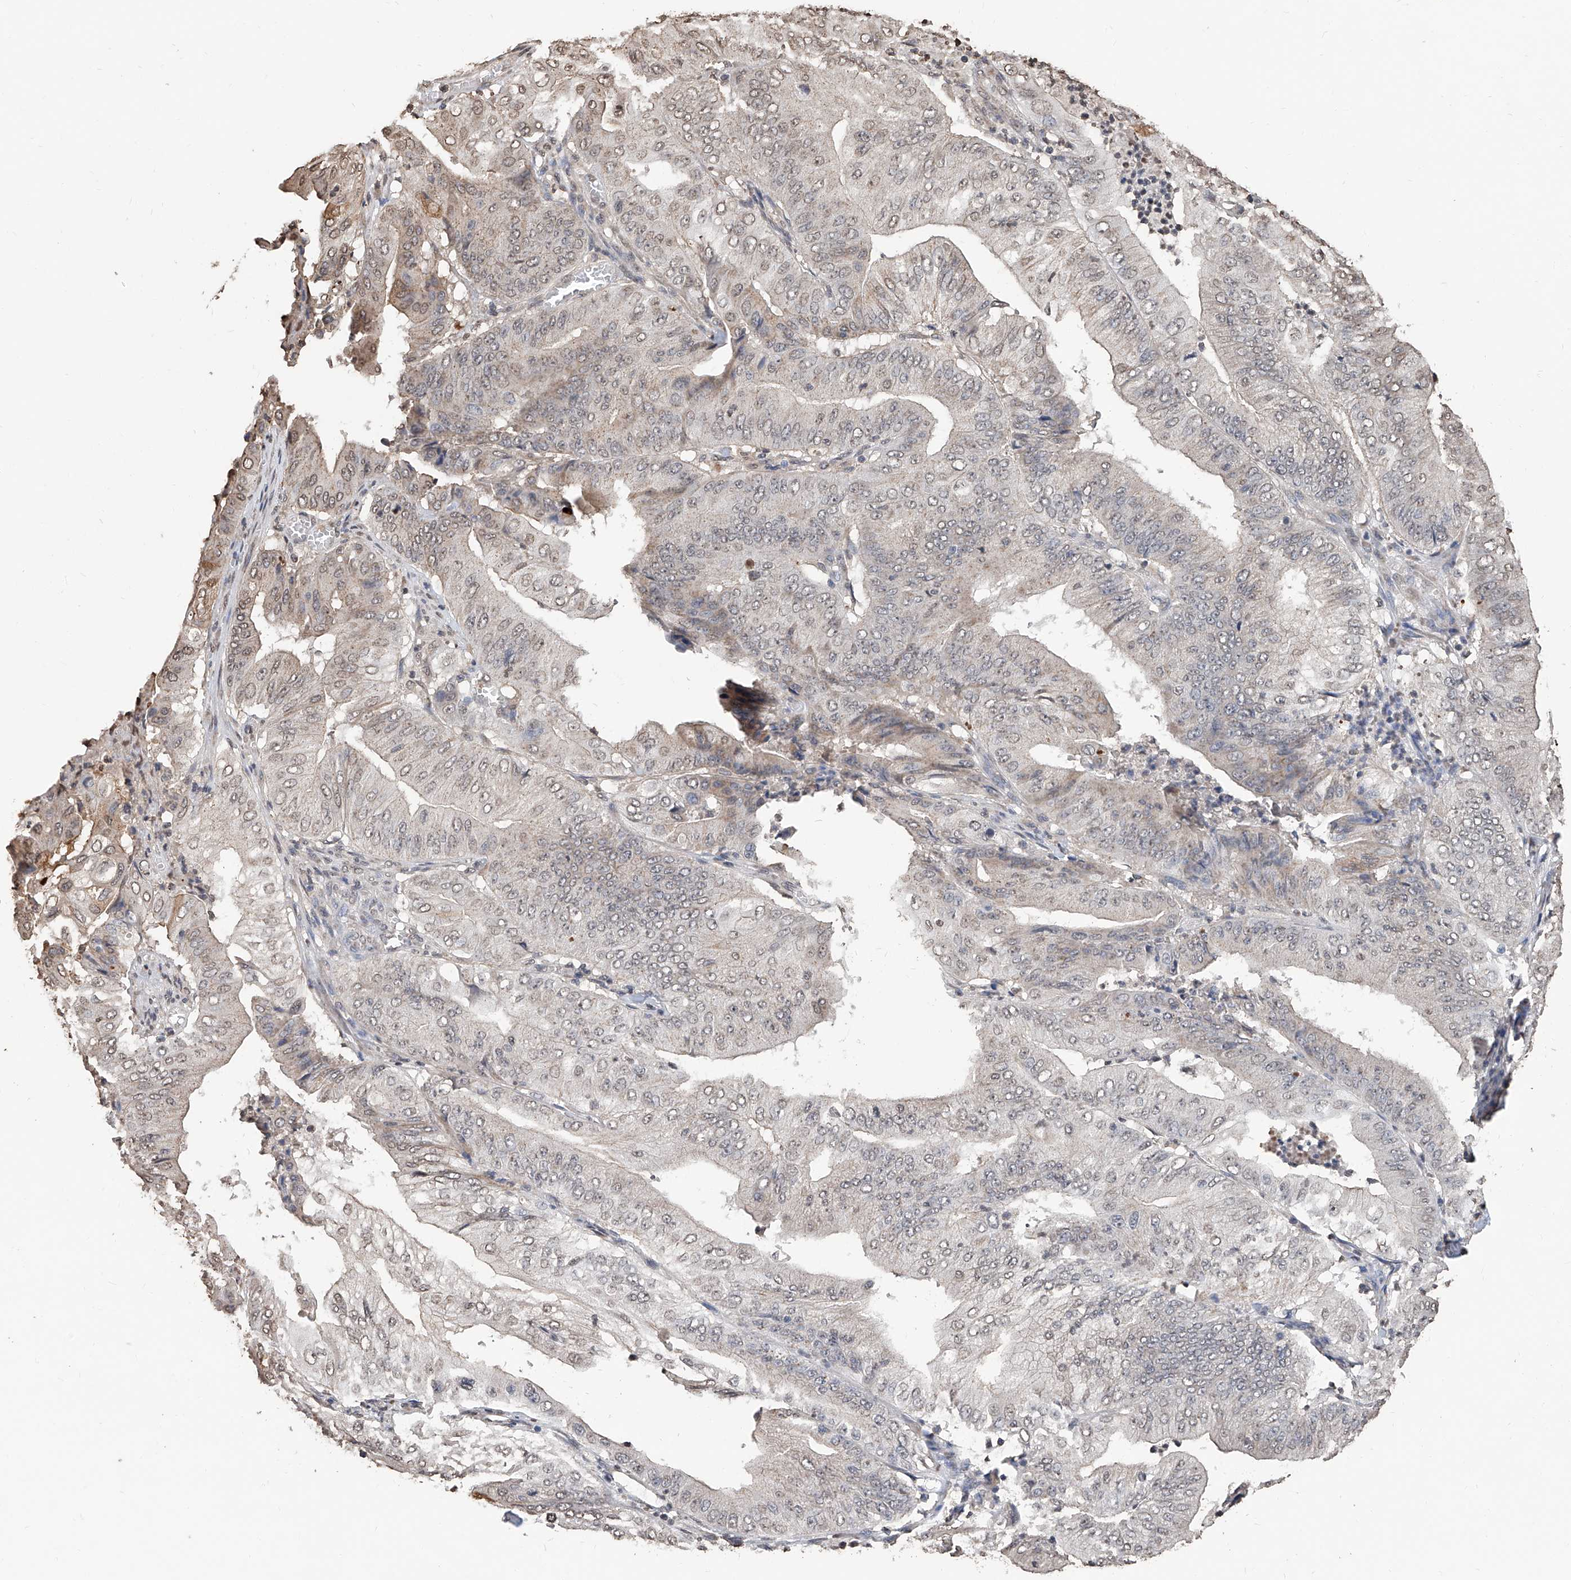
{"staining": {"intensity": "weak", "quantity": "<25%", "location": "cytoplasmic/membranous"}, "tissue": "pancreatic cancer", "cell_type": "Tumor cells", "image_type": "cancer", "snomed": [{"axis": "morphology", "description": "Adenocarcinoma, NOS"}, {"axis": "topography", "description": "Pancreas"}], "caption": "Photomicrograph shows no protein positivity in tumor cells of pancreatic cancer (adenocarcinoma) tissue.", "gene": "RP9", "patient": {"sex": "female", "age": 77}}